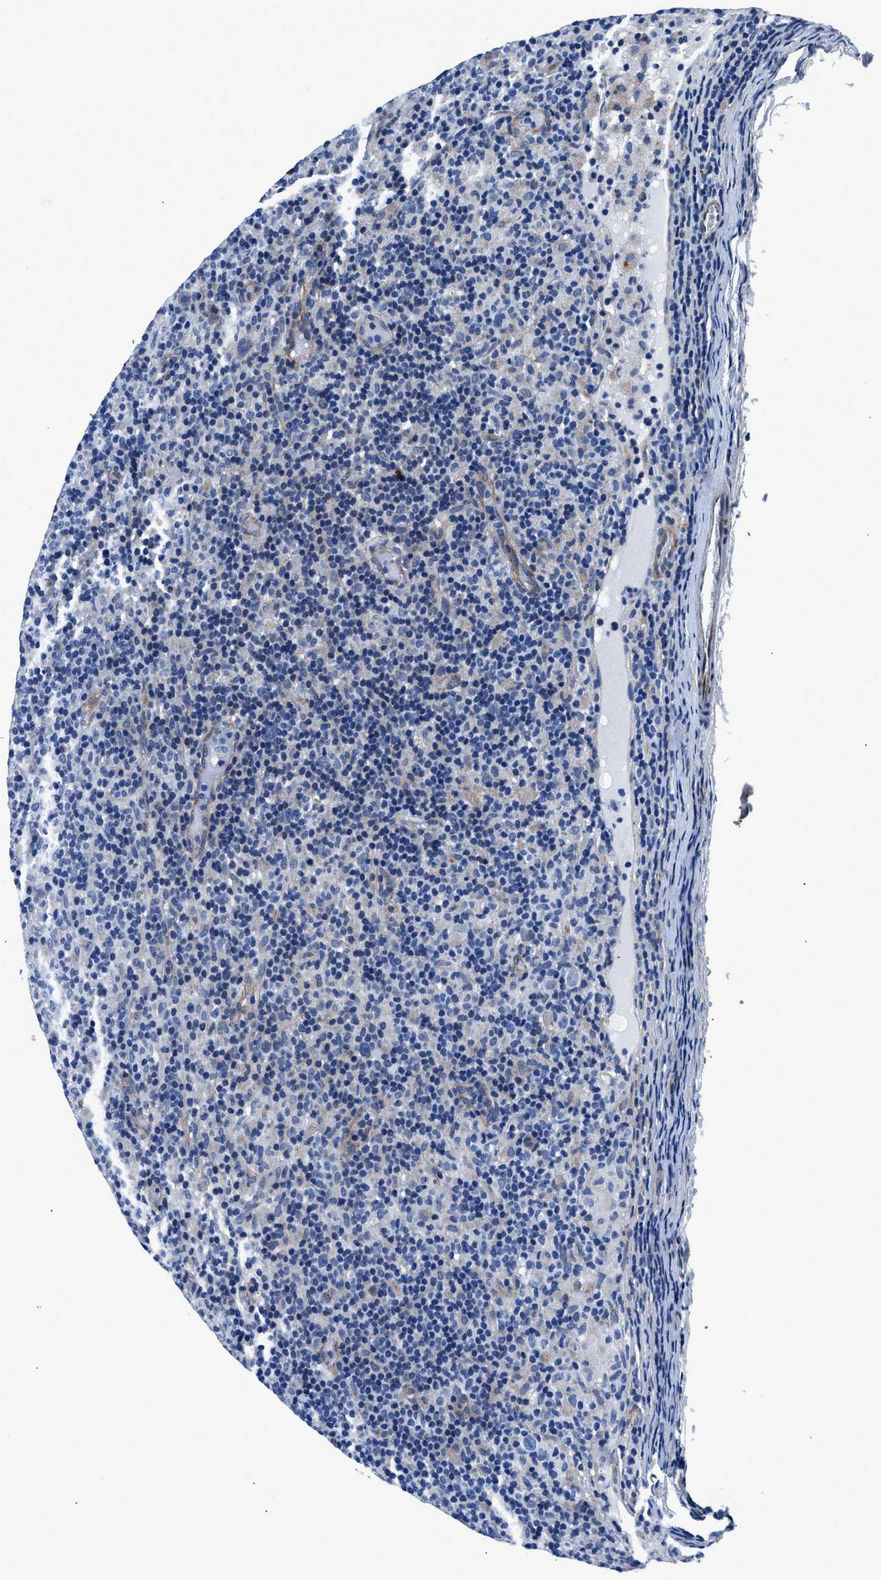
{"staining": {"intensity": "negative", "quantity": "none", "location": "none"}, "tissue": "lymphoma", "cell_type": "Tumor cells", "image_type": "cancer", "snomed": [{"axis": "morphology", "description": "Hodgkin's disease, NOS"}, {"axis": "topography", "description": "Lymph node"}], "caption": "Protein analysis of lymphoma reveals no significant positivity in tumor cells.", "gene": "DAG1", "patient": {"sex": "male", "age": 70}}